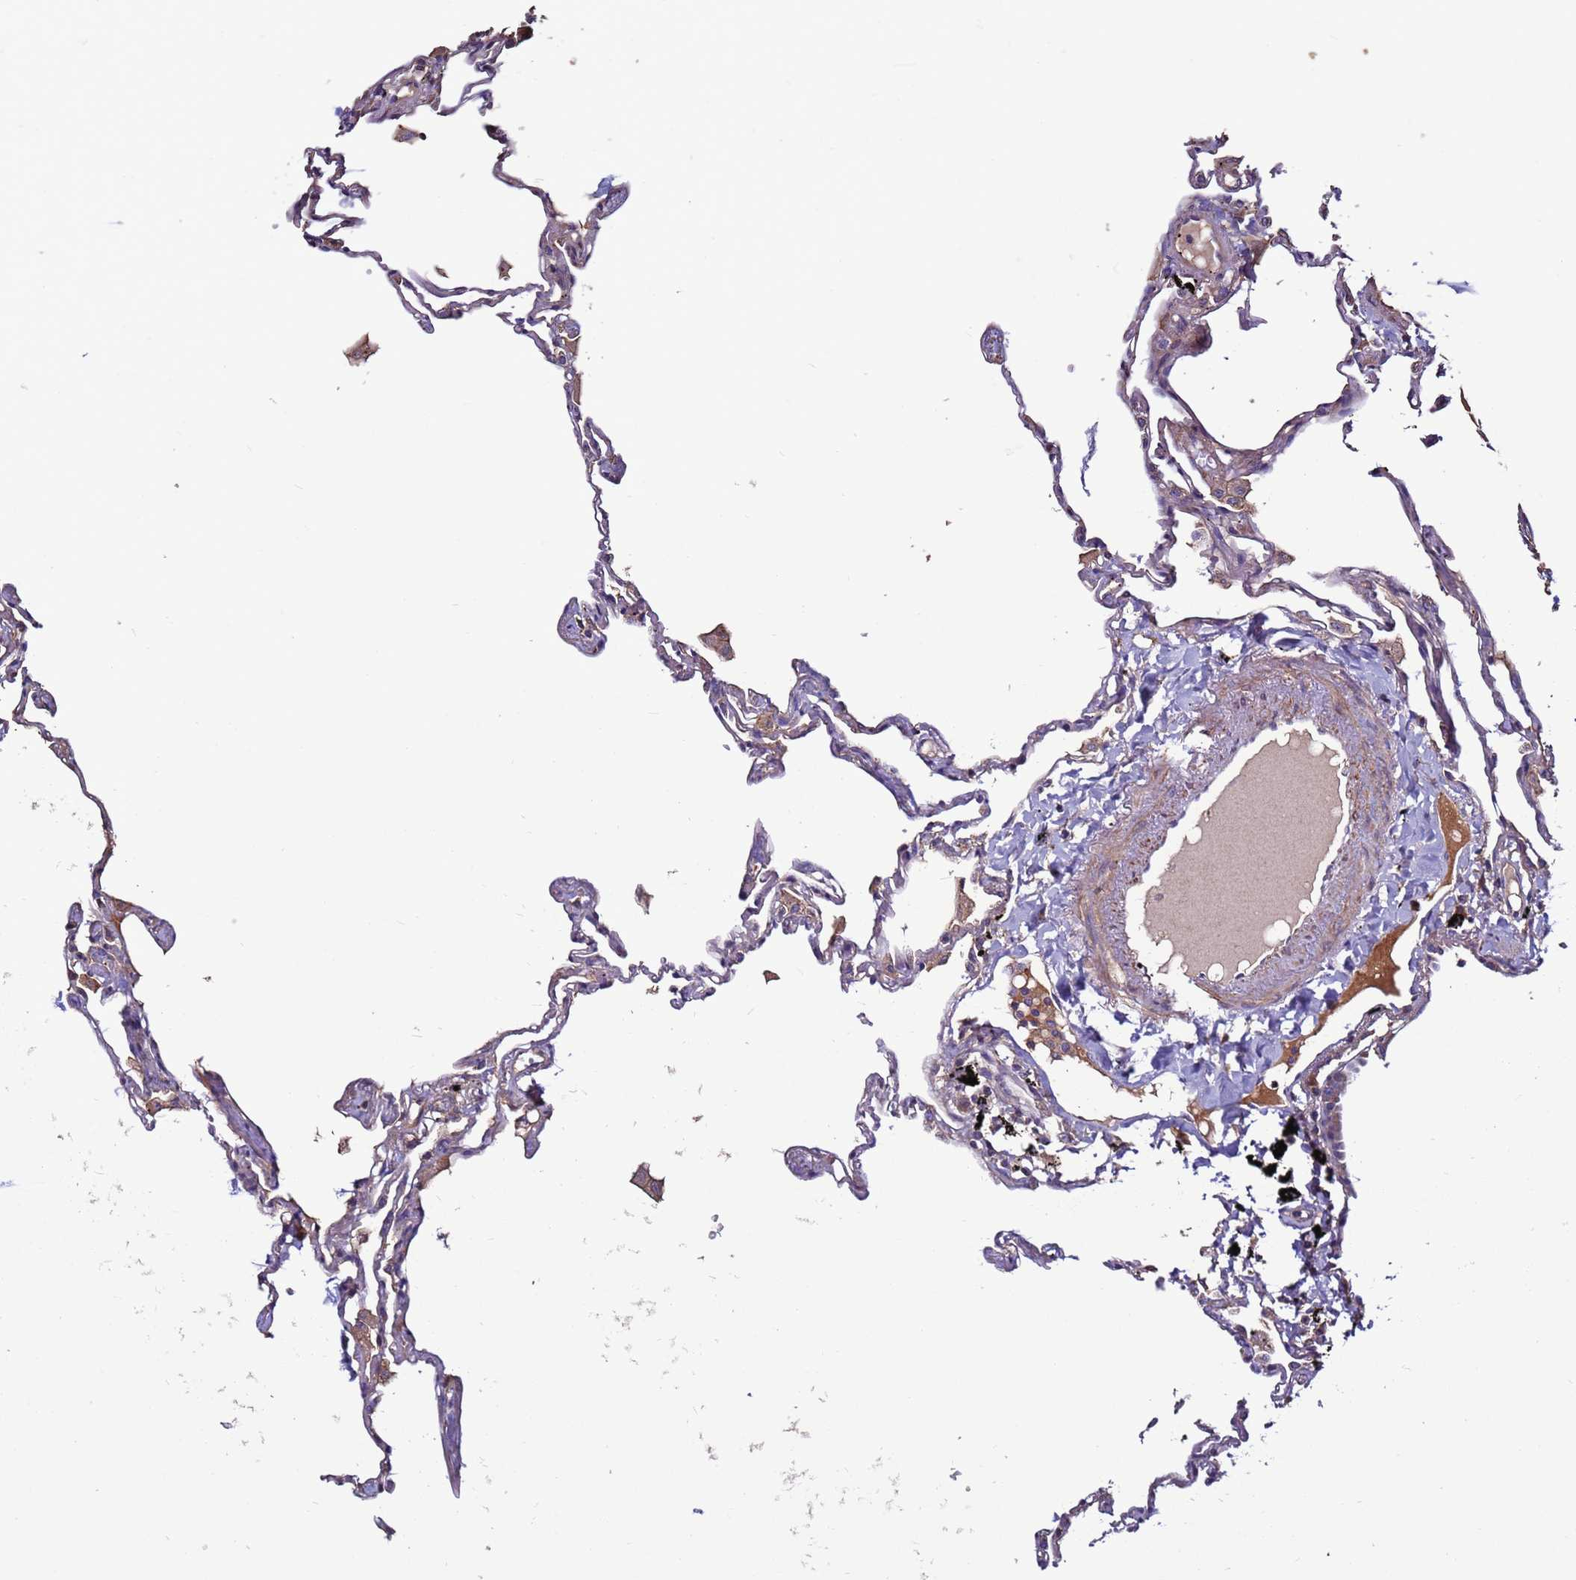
{"staining": {"intensity": "negative", "quantity": "none", "location": "none"}, "tissue": "lung", "cell_type": "Alveolar cells", "image_type": "normal", "snomed": [{"axis": "morphology", "description": "Normal tissue, NOS"}, {"axis": "topography", "description": "Lung"}], "caption": "Immunohistochemistry (IHC) histopathology image of unremarkable lung: human lung stained with DAB (3,3'-diaminobenzidine) reveals no significant protein staining in alveolar cells.", "gene": "CEP55", "patient": {"sex": "female", "age": 67}}